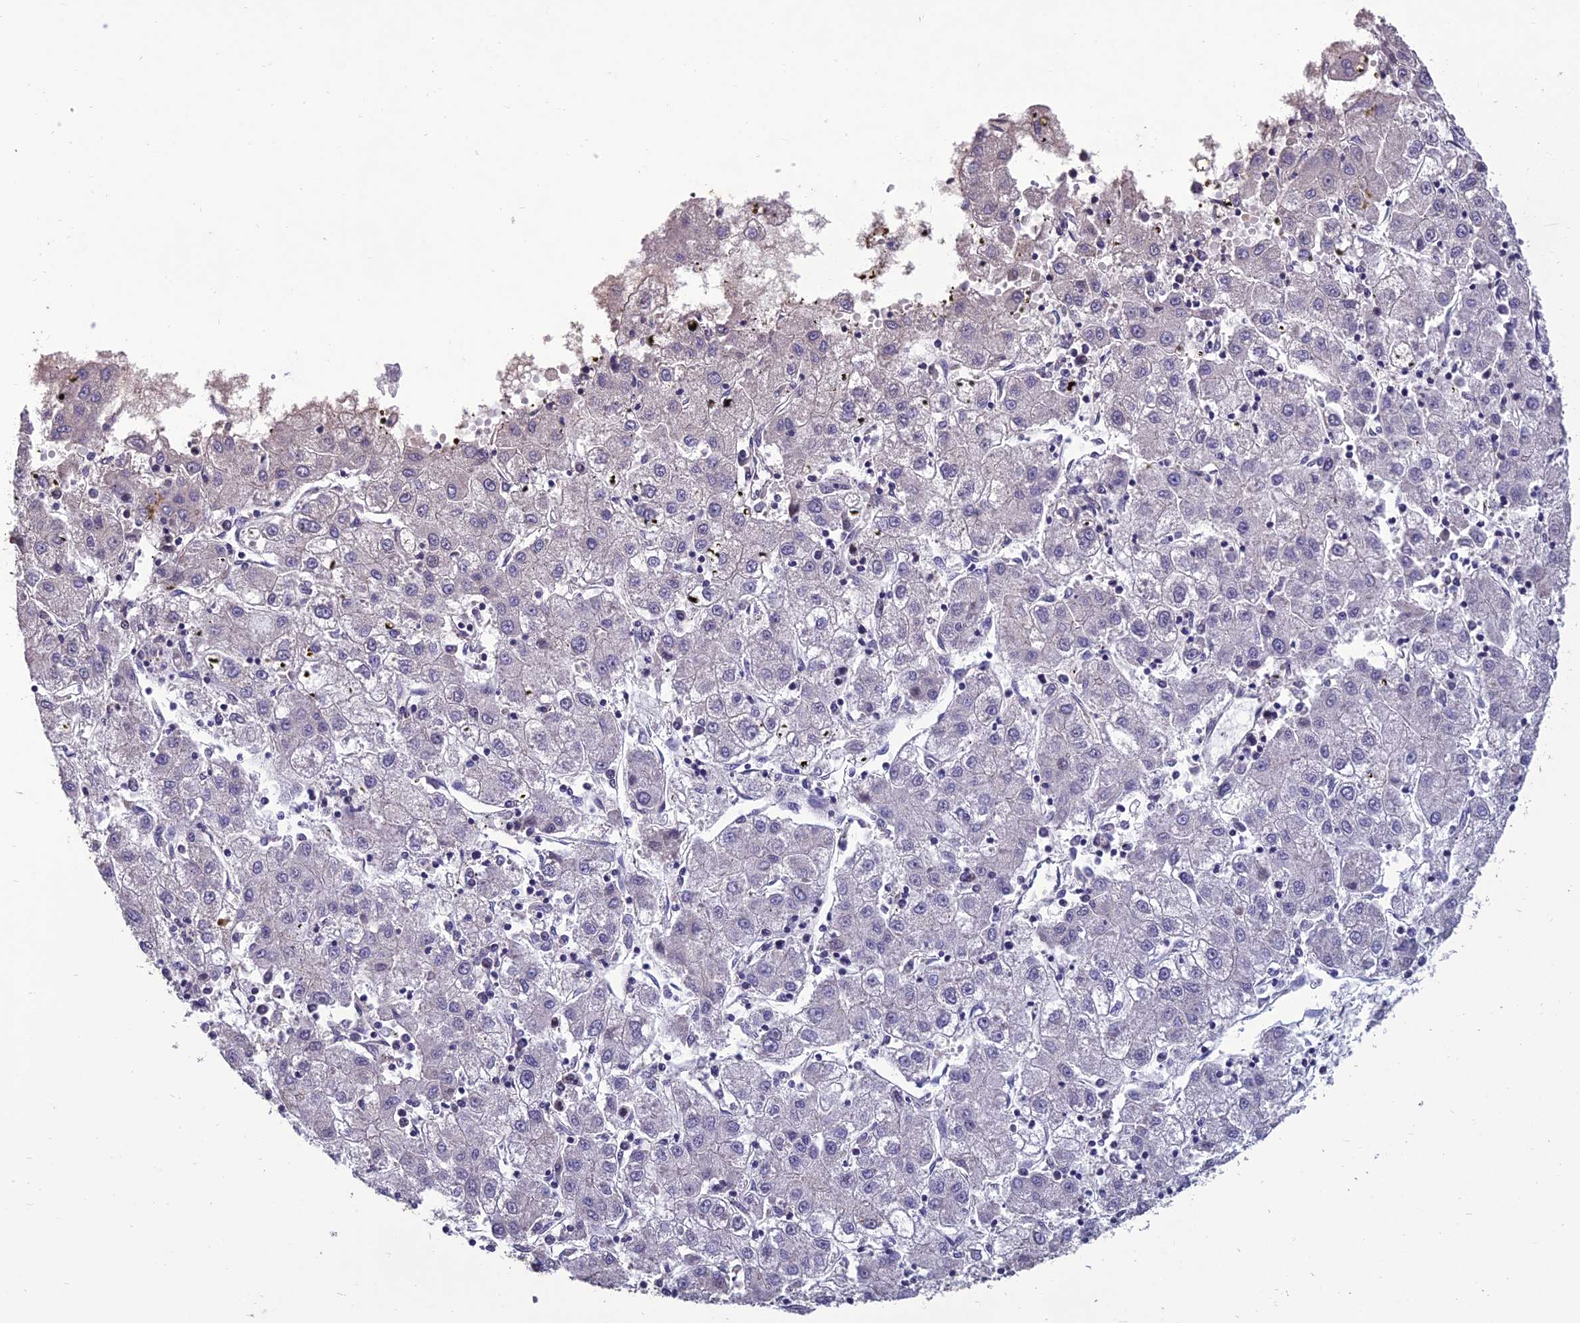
{"staining": {"intensity": "negative", "quantity": "none", "location": "none"}, "tissue": "liver cancer", "cell_type": "Tumor cells", "image_type": "cancer", "snomed": [{"axis": "morphology", "description": "Carcinoma, Hepatocellular, NOS"}, {"axis": "topography", "description": "Liver"}], "caption": "The histopathology image displays no significant positivity in tumor cells of liver cancer (hepatocellular carcinoma).", "gene": "GRWD1", "patient": {"sex": "male", "age": 72}}